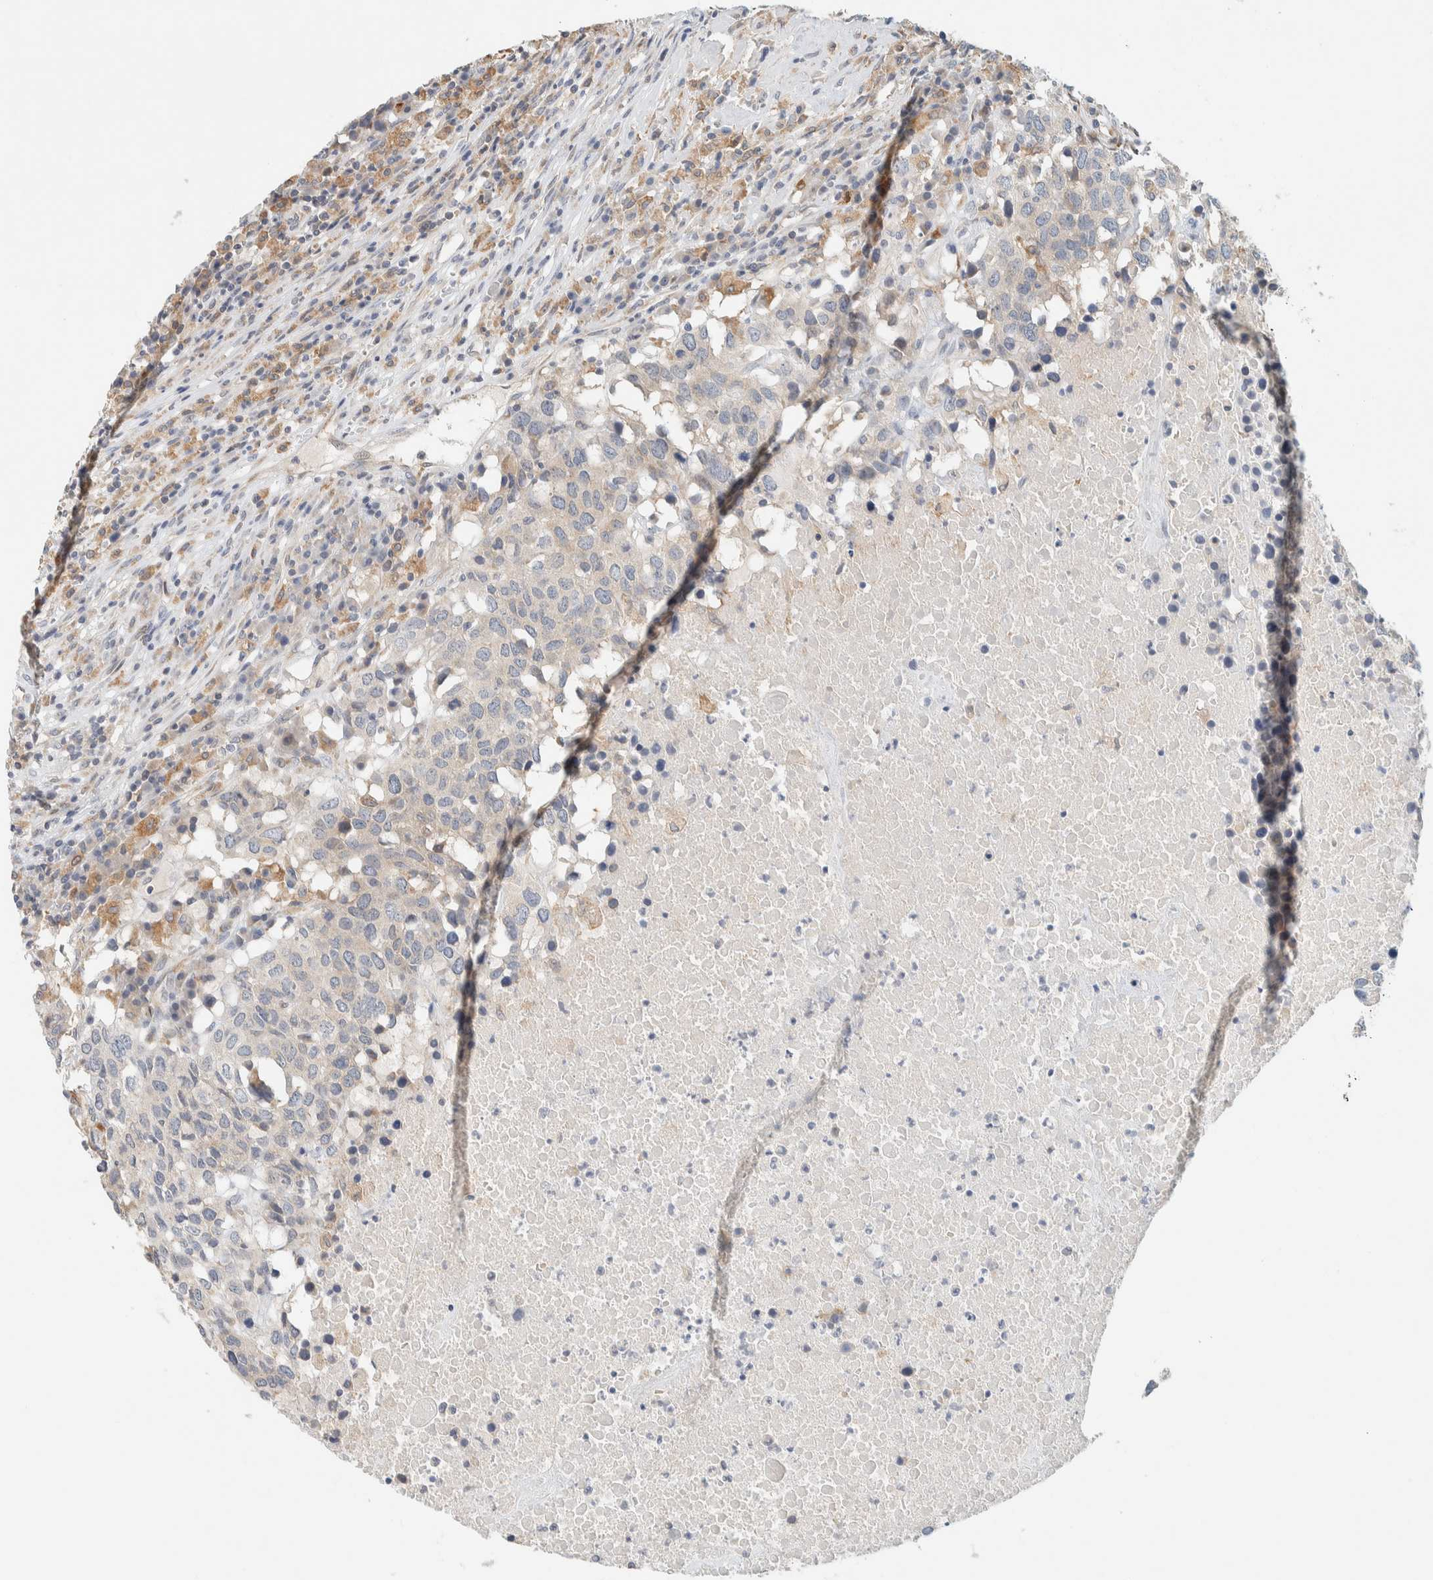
{"staining": {"intensity": "weak", "quantity": "<25%", "location": "cytoplasmic/membranous"}, "tissue": "head and neck cancer", "cell_type": "Tumor cells", "image_type": "cancer", "snomed": [{"axis": "morphology", "description": "Squamous cell carcinoma, NOS"}, {"axis": "topography", "description": "Head-Neck"}], "caption": "Tumor cells are negative for brown protein staining in head and neck cancer (squamous cell carcinoma). The staining is performed using DAB (3,3'-diaminobenzidine) brown chromogen with nuclei counter-stained in using hematoxylin.", "gene": "SUMF2", "patient": {"sex": "male", "age": 66}}